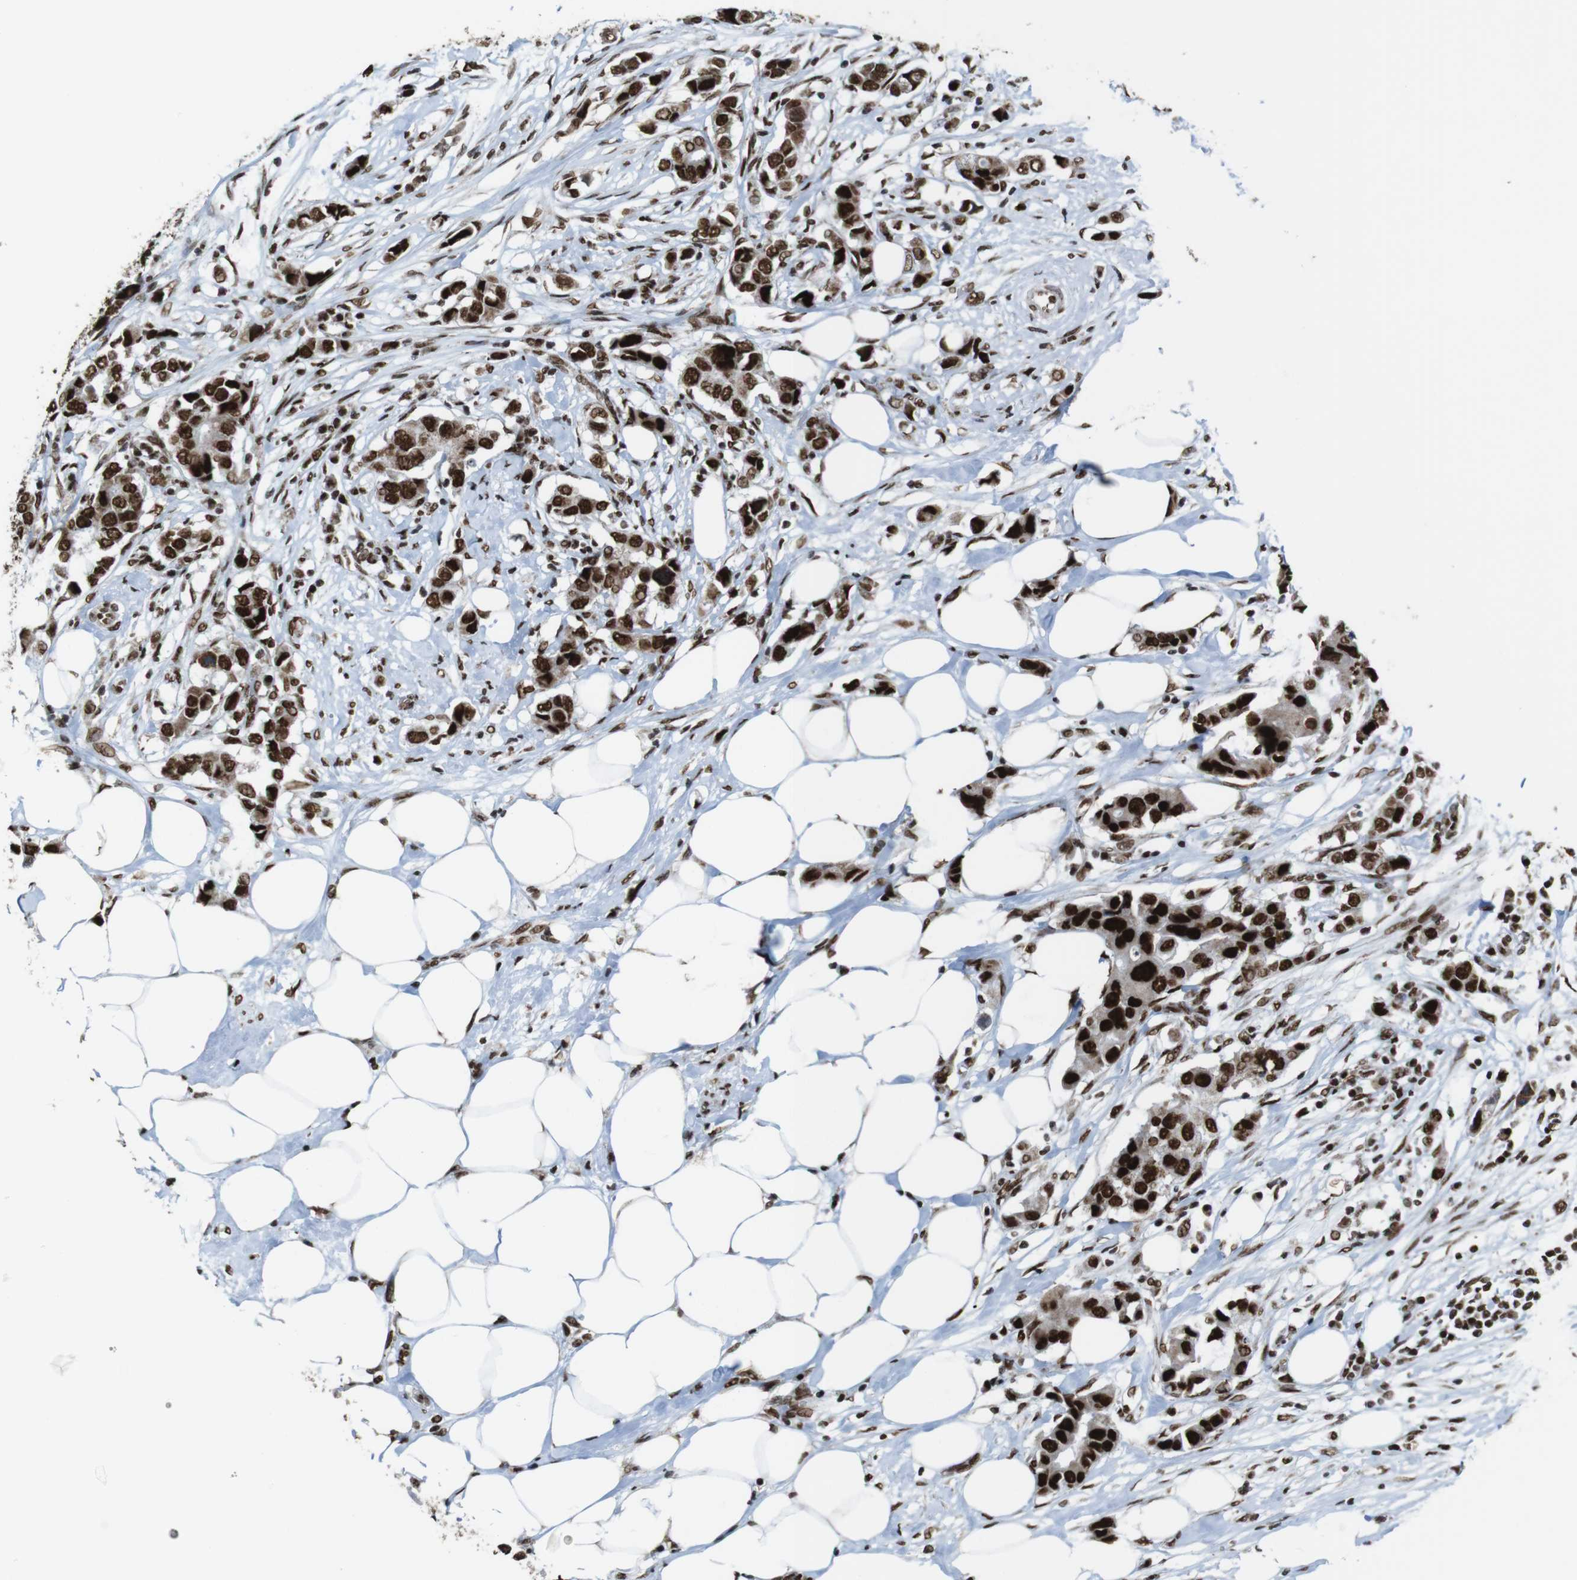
{"staining": {"intensity": "strong", "quantity": ">75%", "location": "nuclear"}, "tissue": "breast cancer", "cell_type": "Tumor cells", "image_type": "cancer", "snomed": [{"axis": "morphology", "description": "Normal tissue, NOS"}, {"axis": "morphology", "description": "Duct carcinoma"}, {"axis": "topography", "description": "Breast"}], "caption": "A histopathology image of infiltrating ductal carcinoma (breast) stained for a protein displays strong nuclear brown staining in tumor cells.", "gene": "ROMO1", "patient": {"sex": "female", "age": 50}}